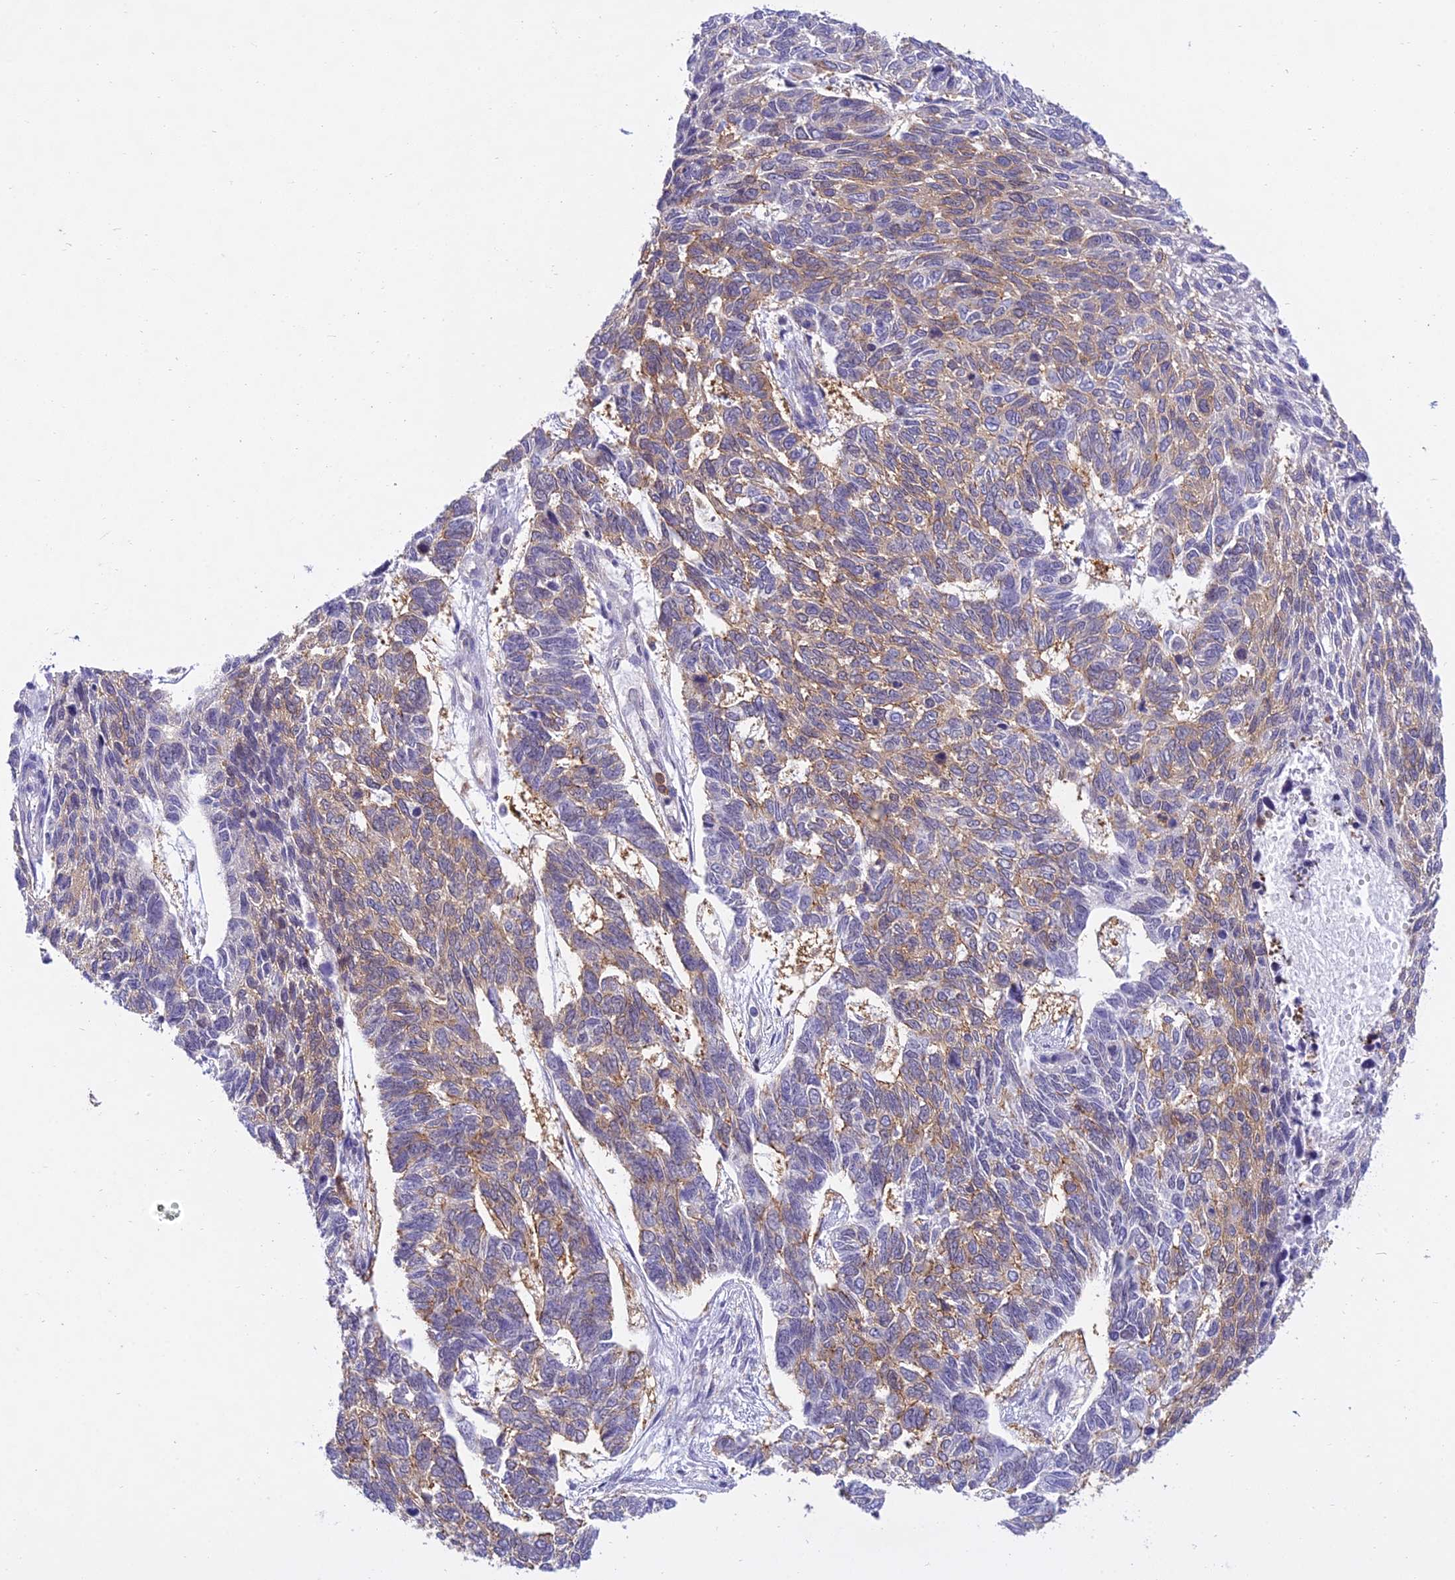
{"staining": {"intensity": "weak", "quantity": "25%-75%", "location": "cytoplasmic/membranous"}, "tissue": "skin cancer", "cell_type": "Tumor cells", "image_type": "cancer", "snomed": [{"axis": "morphology", "description": "Basal cell carcinoma"}, {"axis": "topography", "description": "Skin"}], "caption": "A photomicrograph of skin cancer (basal cell carcinoma) stained for a protein reveals weak cytoplasmic/membranous brown staining in tumor cells.", "gene": "UBE2G1", "patient": {"sex": "female", "age": 65}}